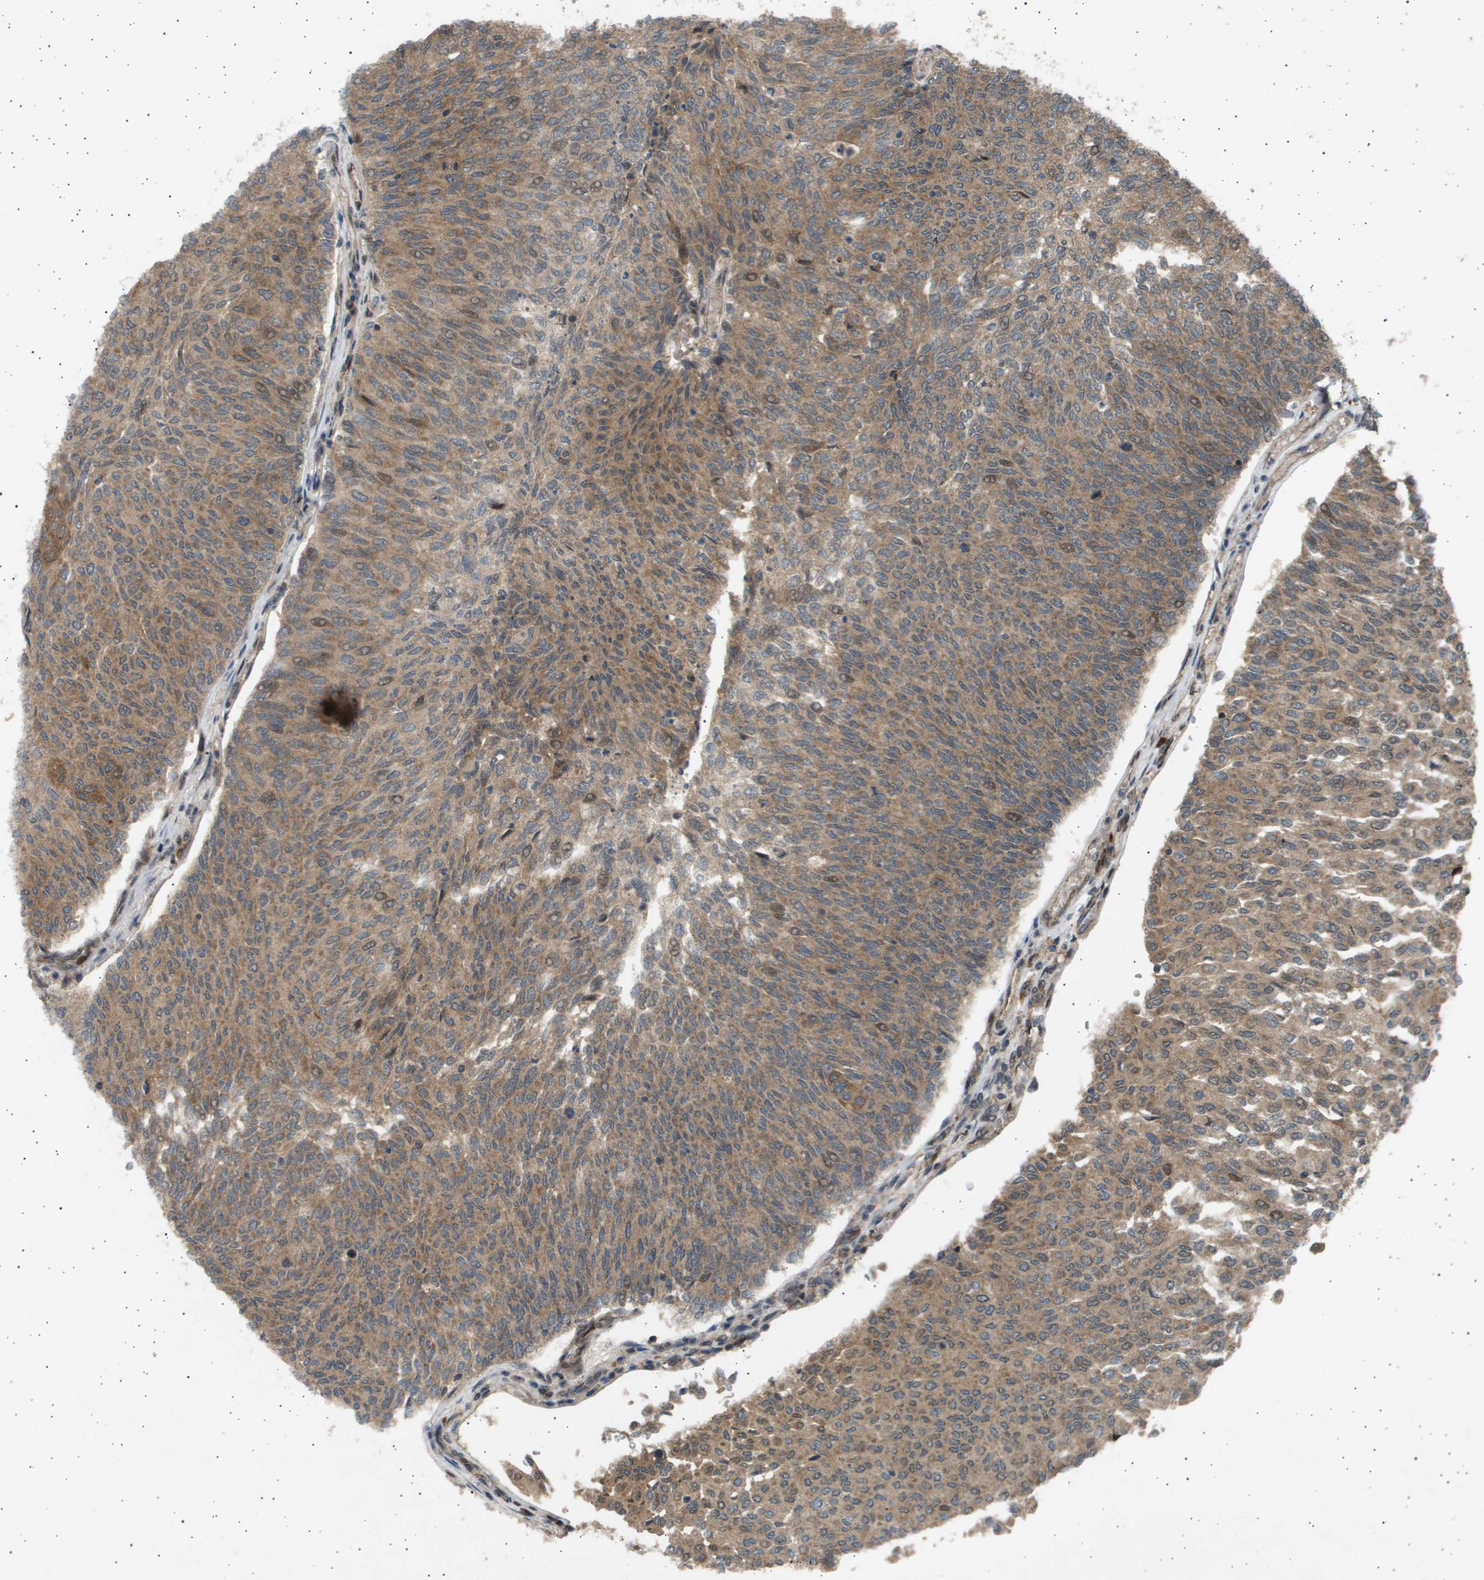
{"staining": {"intensity": "moderate", "quantity": ">75%", "location": "cytoplasmic/membranous,nuclear"}, "tissue": "urothelial cancer", "cell_type": "Tumor cells", "image_type": "cancer", "snomed": [{"axis": "morphology", "description": "Urothelial carcinoma, Low grade"}, {"axis": "topography", "description": "Urinary bladder"}], "caption": "Protein staining reveals moderate cytoplasmic/membranous and nuclear expression in approximately >75% of tumor cells in urothelial cancer.", "gene": "TNRC6A", "patient": {"sex": "female", "age": 79}}